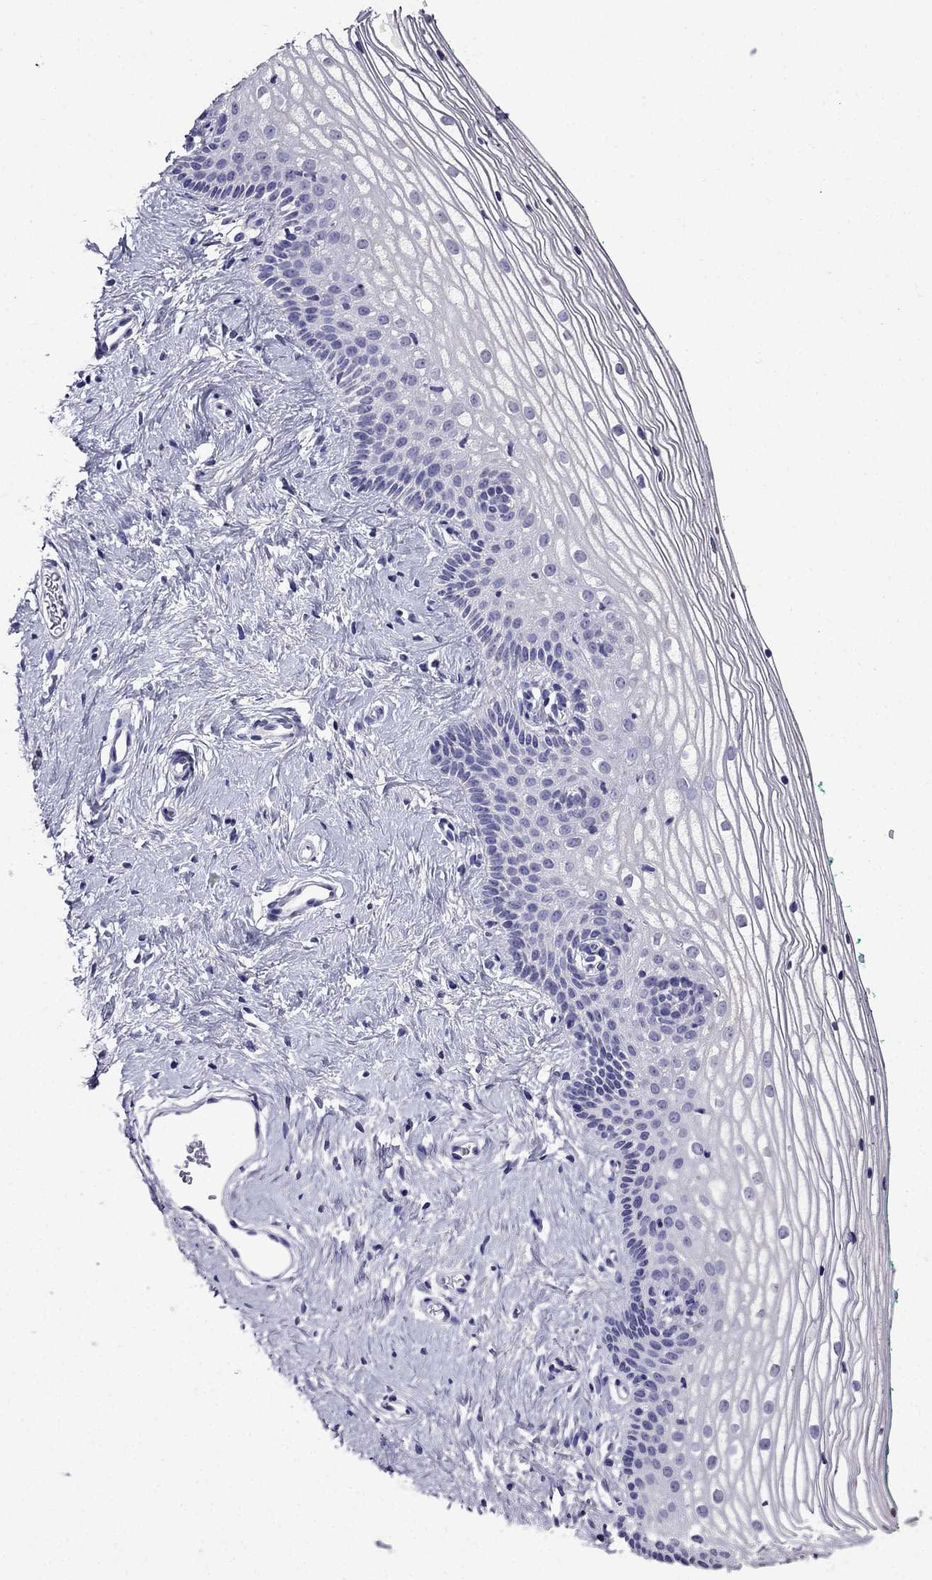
{"staining": {"intensity": "negative", "quantity": "none", "location": "none"}, "tissue": "vagina", "cell_type": "Squamous epithelial cells", "image_type": "normal", "snomed": [{"axis": "morphology", "description": "Normal tissue, NOS"}, {"axis": "topography", "description": "Vagina"}], "caption": "High magnification brightfield microscopy of unremarkable vagina stained with DAB (brown) and counterstained with hematoxylin (blue): squamous epithelial cells show no significant expression. The staining is performed using DAB (3,3'-diaminobenzidine) brown chromogen with nuclei counter-stained in using hematoxylin.", "gene": "DNAH17", "patient": {"sex": "female", "age": 36}}